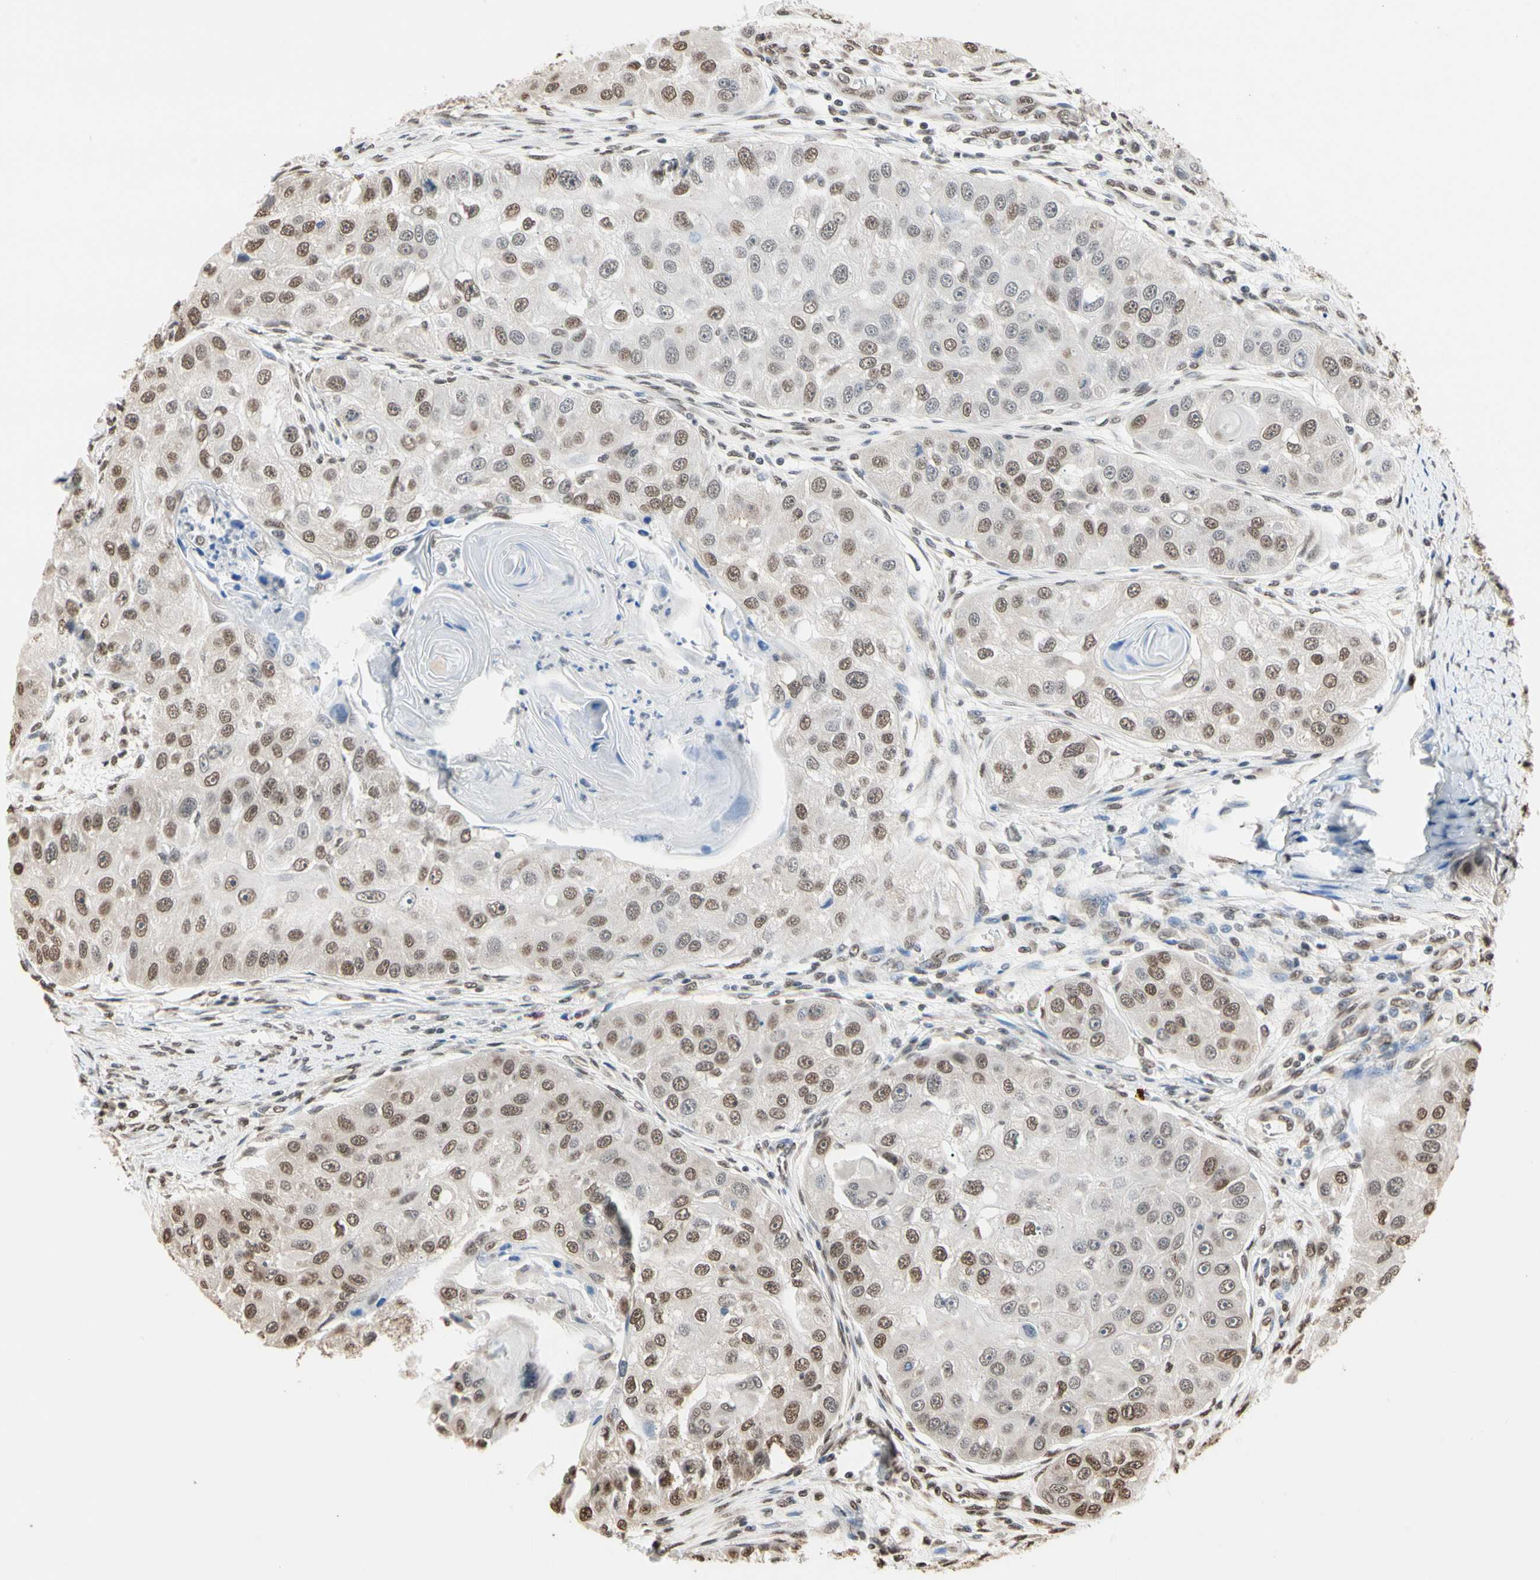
{"staining": {"intensity": "moderate", "quantity": "25%-75%", "location": "nuclear"}, "tissue": "head and neck cancer", "cell_type": "Tumor cells", "image_type": "cancer", "snomed": [{"axis": "morphology", "description": "Normal tissue, NOS"}, {"axis": "morphology", "description": "Squamous cell carcinoma, NOS"}, {"axis": "topography", "description": "Oral tissue"}, {"axis": "topography", "description": "Head-Neck"}], "caption": "DAB immunohistochemical staining of human head and neck cancer exhibits moderate nuclear protein staining in approximately 25%-75% of tumor cells.", "gene": "HNRNPK", "patient": {"sex": "female", "age": 50}}